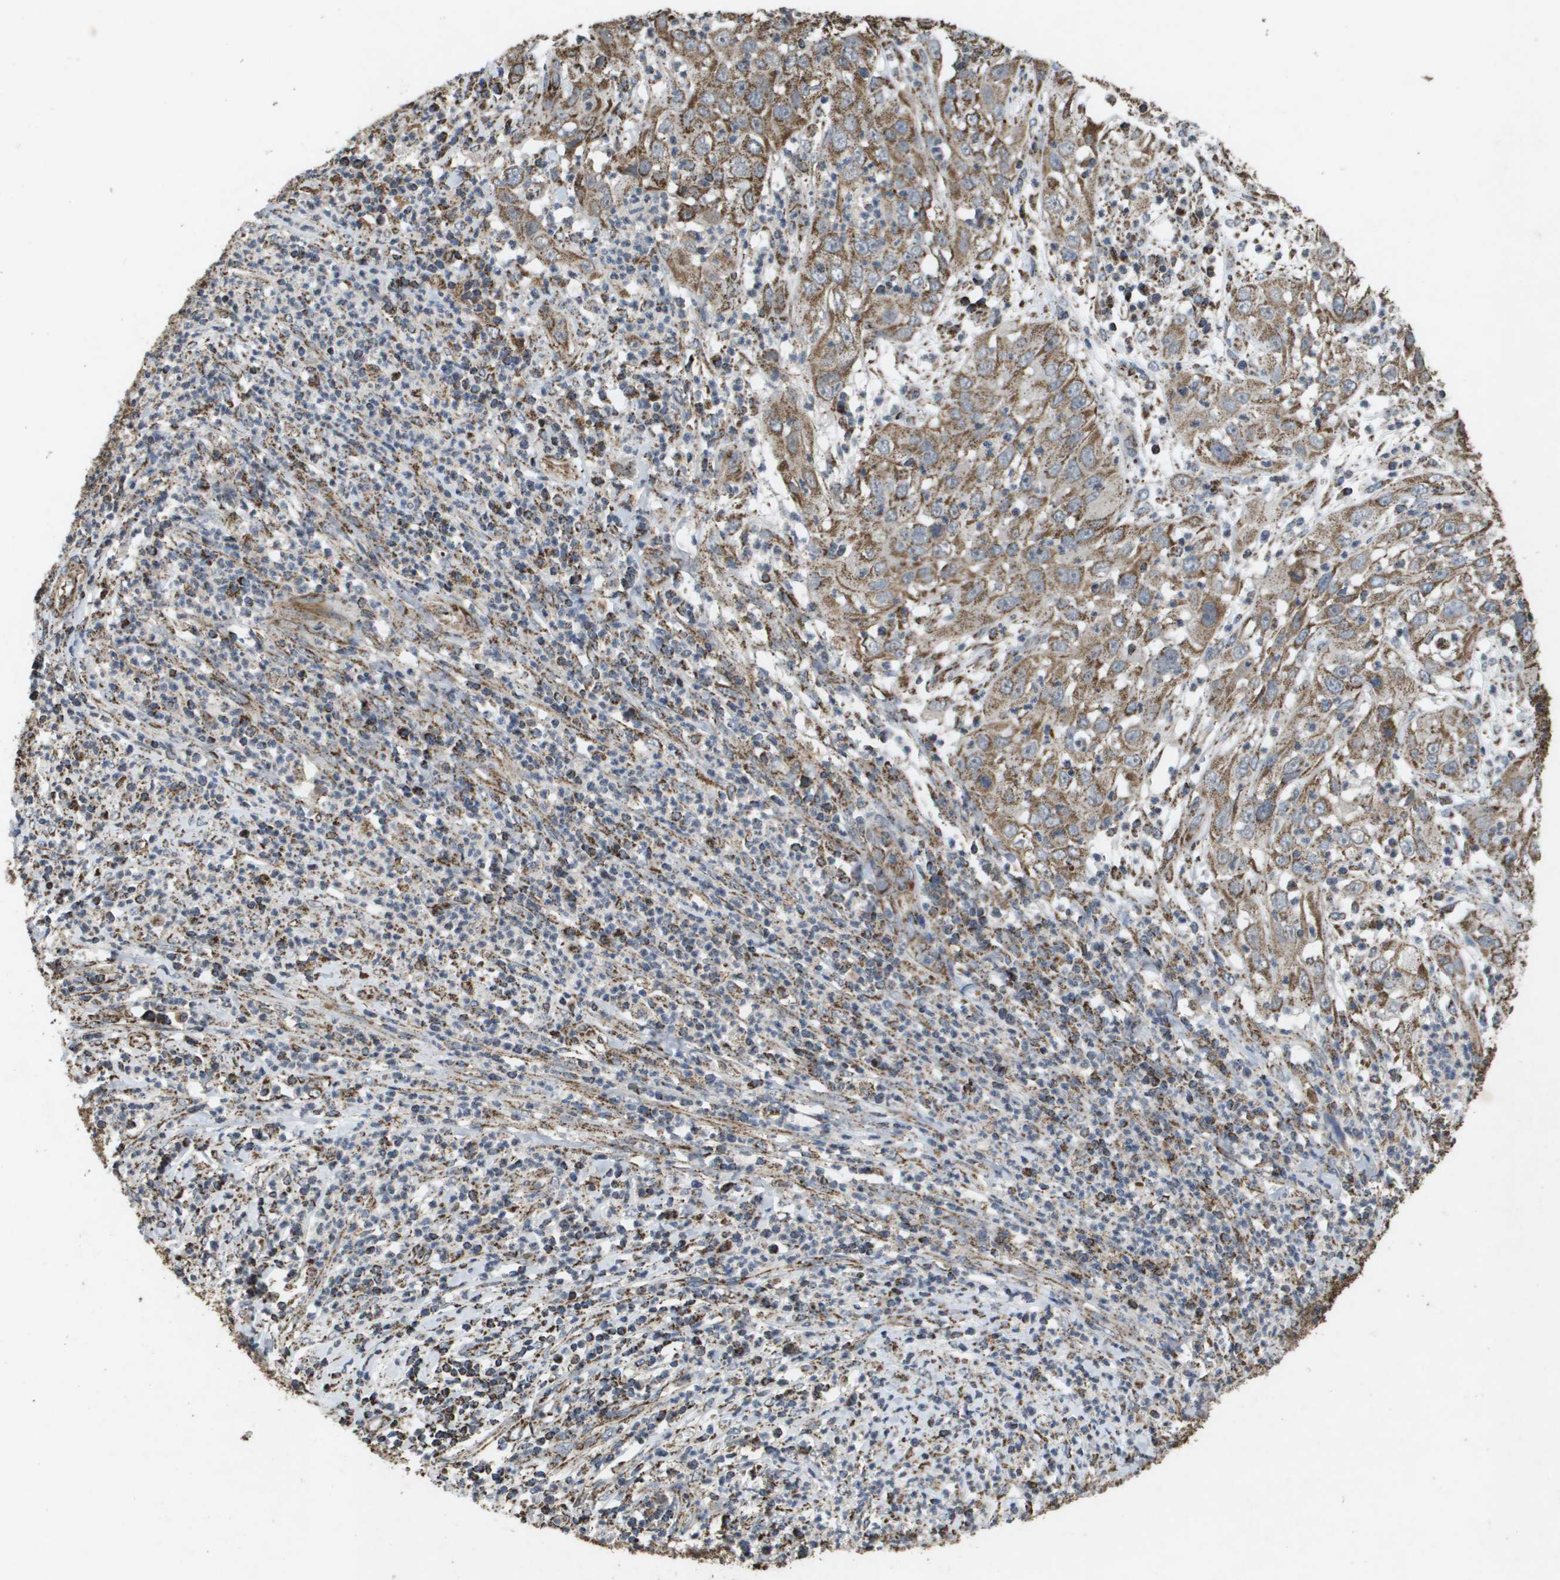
{"staining": {"intensity": "moderate", "quantity": ">75%", "location": "cytoplasmic/membranous"}, "tissue": "cervical cancer", "cell_type": "Tumor cells", "image_type": "cancer", "snomed": [{"axis": "morphology", "description": "Squamous cell carcinoma, NOS"}, {"axis": "topography", "description": "Cervix"}], "caption": "Cervical cancer stained with a protein marker demonstrates moderate staining in tumor cells.", "gene": "HSPE1", "patient": {"sex": "female", "age": 32}}